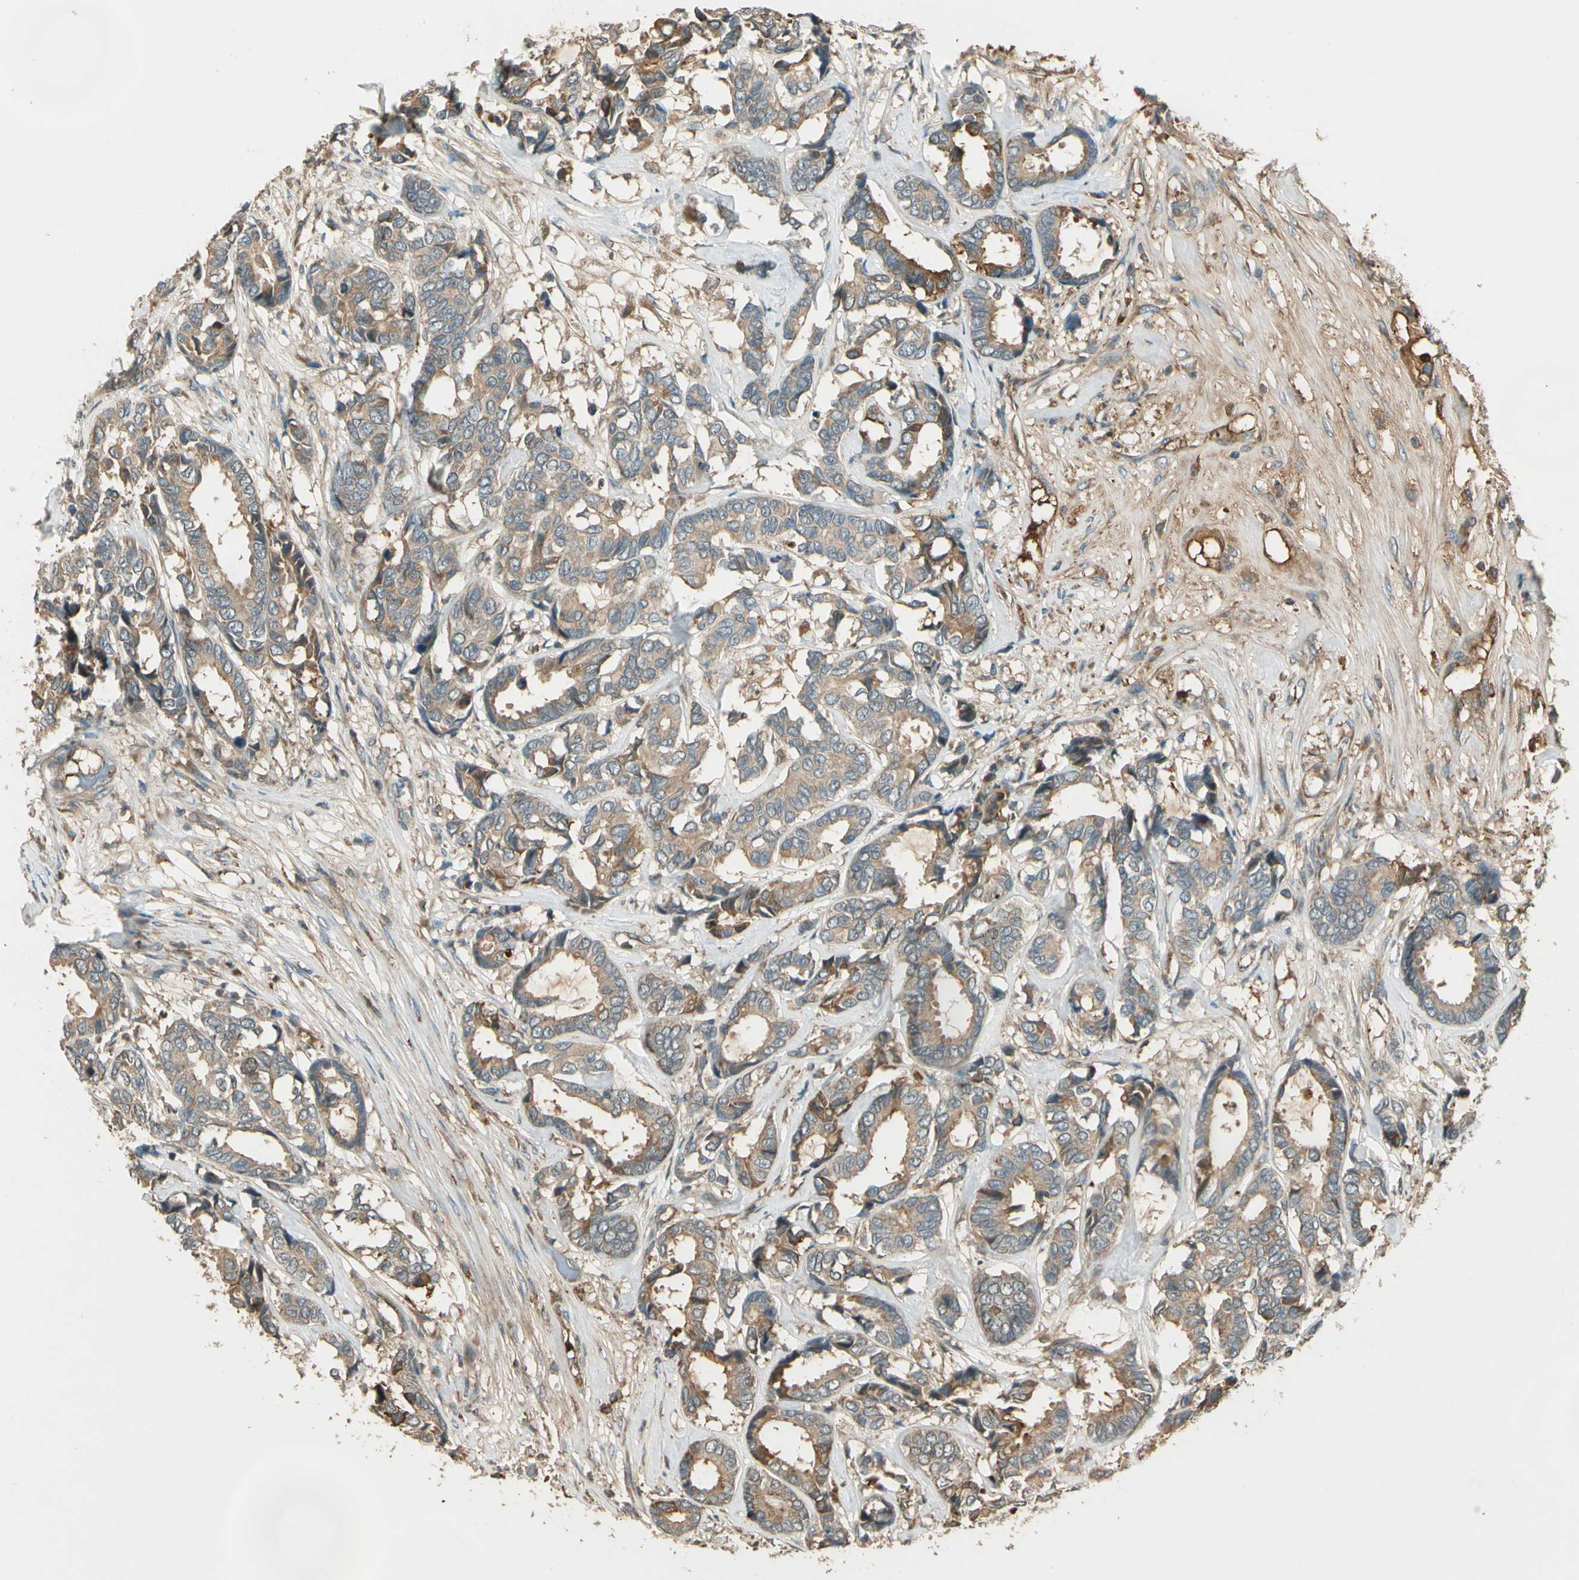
{"staining": {"intensity": "weak", "quantity": ">75%", "location": "cytoplasmic/membranous"}, "tissue": "breast cancer", "cell_type": "Tumor cells", "image_type": "cancer", "snomed": [{"axis": "morphology", "description": "Duct carcinoma"}, {"axis": "topography", "description": "Breast"}], "caption": "Immunohistochemical staining of human breast intraductal carcinoma displays low levels of weak cytoplasmic/membranous protein staining in approximately >75% of tumor cells.", "gene": "STX11", "patient": {"sex": "female", "age": 87}}